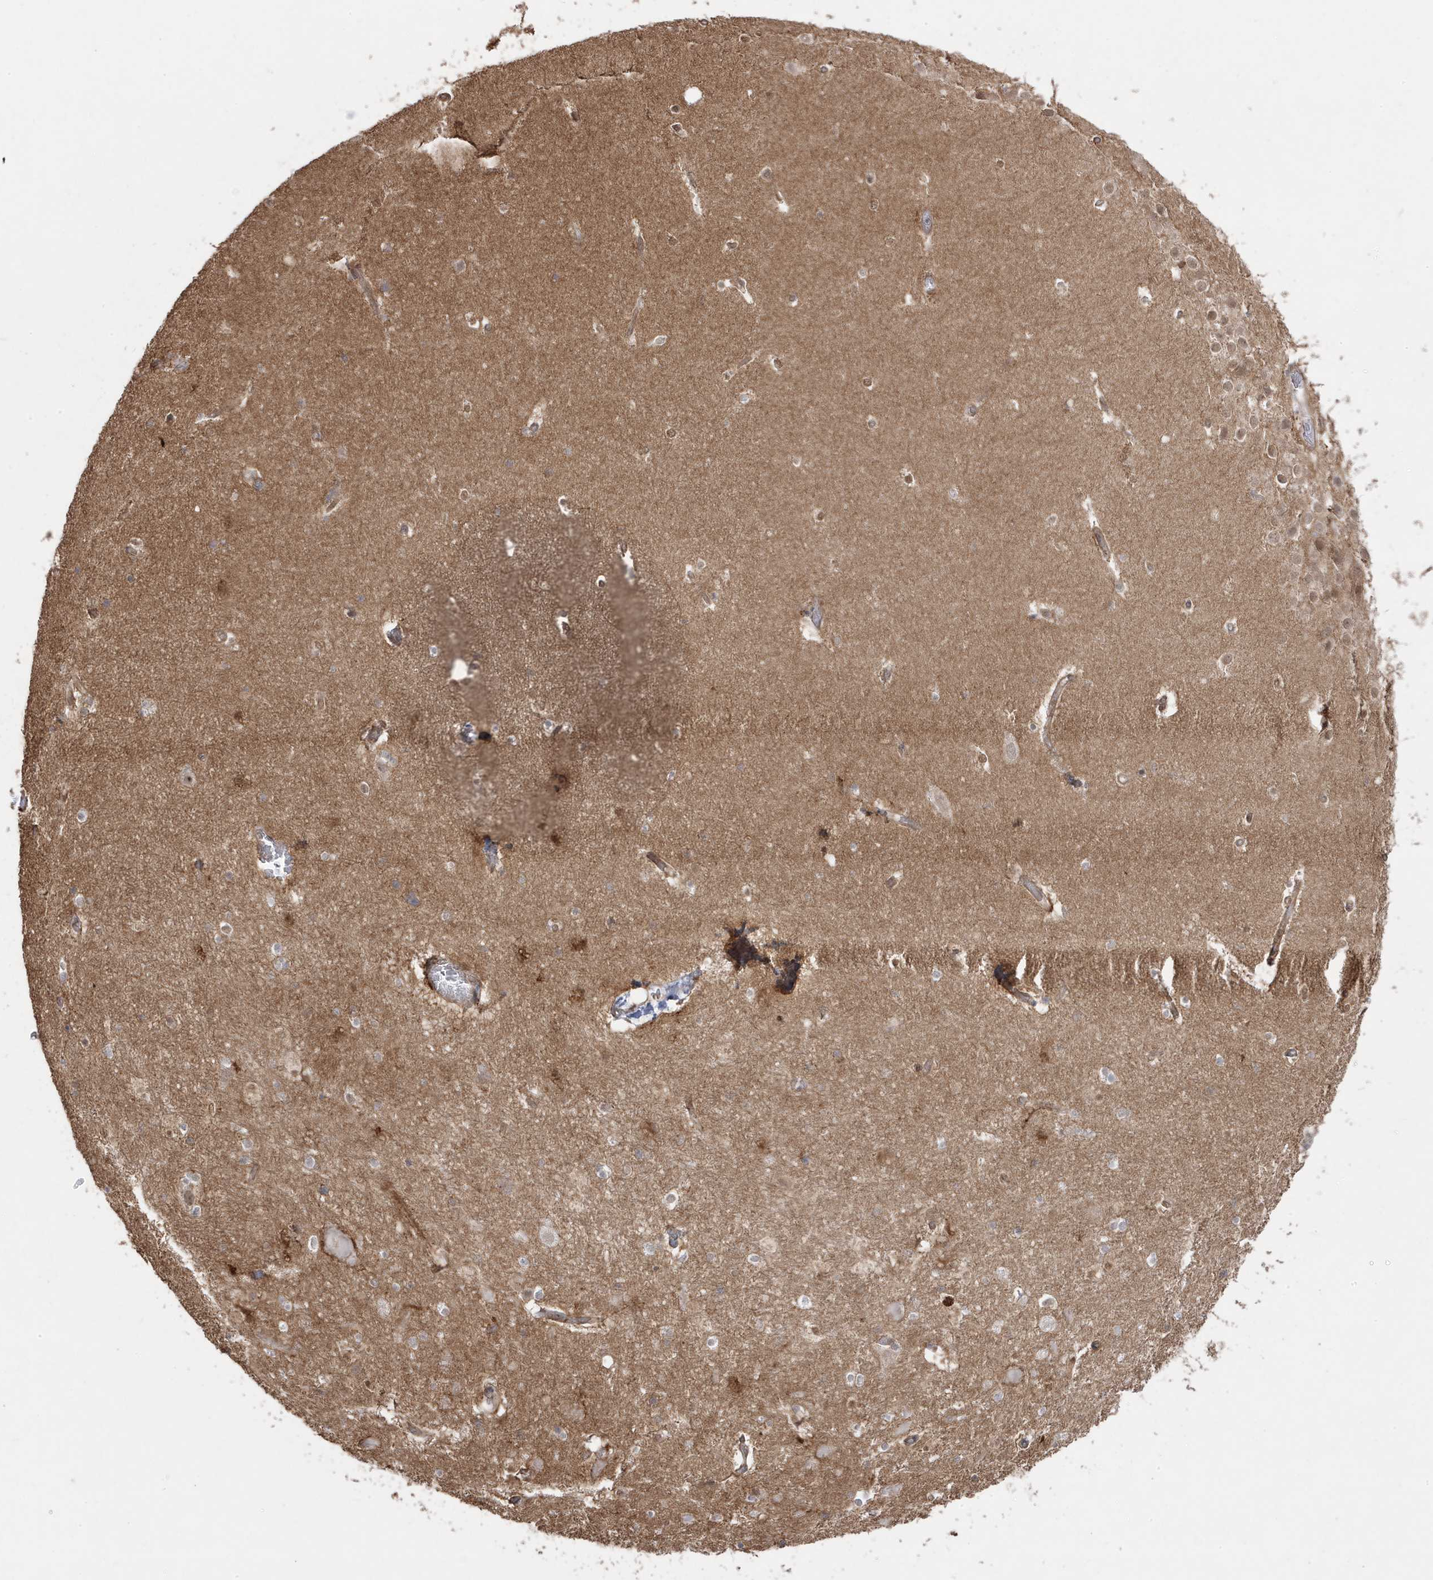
{"staining": {"intensity": "moderate", "quantity": "<25%", "location": "cytoplasmic/membranous"}, "tissue": "hippocampus", "cell_type": "Glial cells", "image_type": "normal", "snomed": [{"axis": "morphology", "description": "Normal tissue, NOS"}, {"axis": "topography", "description": "Hippocampus"}], "caption": "Hippocampus stained with DAB immunohistochemistry demonstrates low levels of moderate cytoplasmic/membranous staining in about <25% of glial cells. Using DAB (brown) and hematoxylin (blue) stains, captured at high magnification using brightfield microscopy.", "gene": "DNAJC12", "patient": {"sex": "female", "age": 52}}